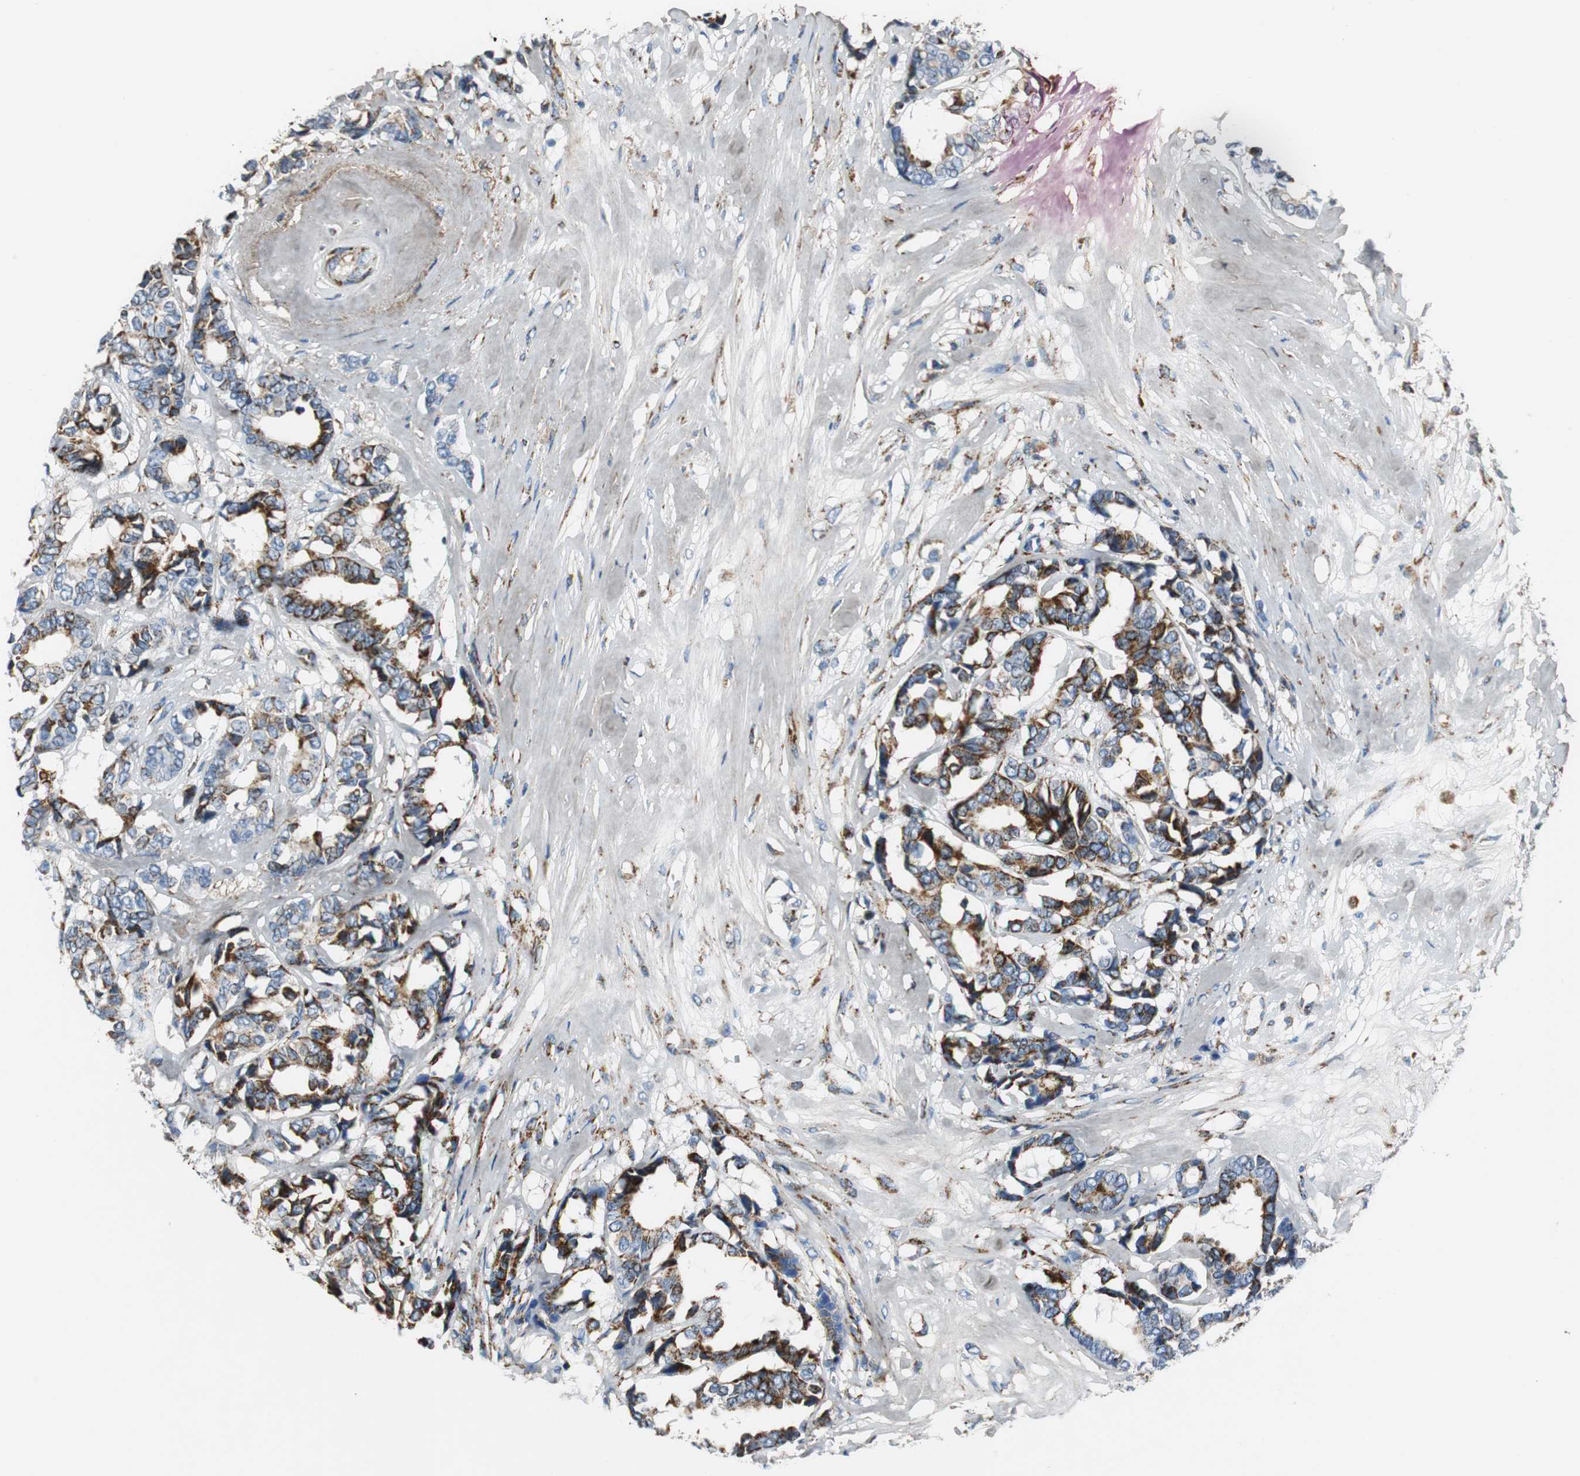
{"staining": {"intensity": "strong", "quantity": ">75%", "location": "cytoplasmic/membranous"}, "tissue": "breast cancer", "cell_type": "Tumor cells", "image_type": "cancer", "snomed": [{"axis": "morphology", "description": "Duct carcinoma"}, {"axis": "topography", "description": "Breast"}], "caption": "Protein expression analysis of breast intraductal carcinoma reveals strong cytoplasmic/membranous staining in about >75% of tumor cells. The protein of interest is stained brown, and the nuclei are stained in blue (DAB (3,3'-diaminobenzidine) IHC with brightfield microscopy, high magnification).", "gene": "C1QTNF7", "patient": {"sex": "female", "age": 87}}